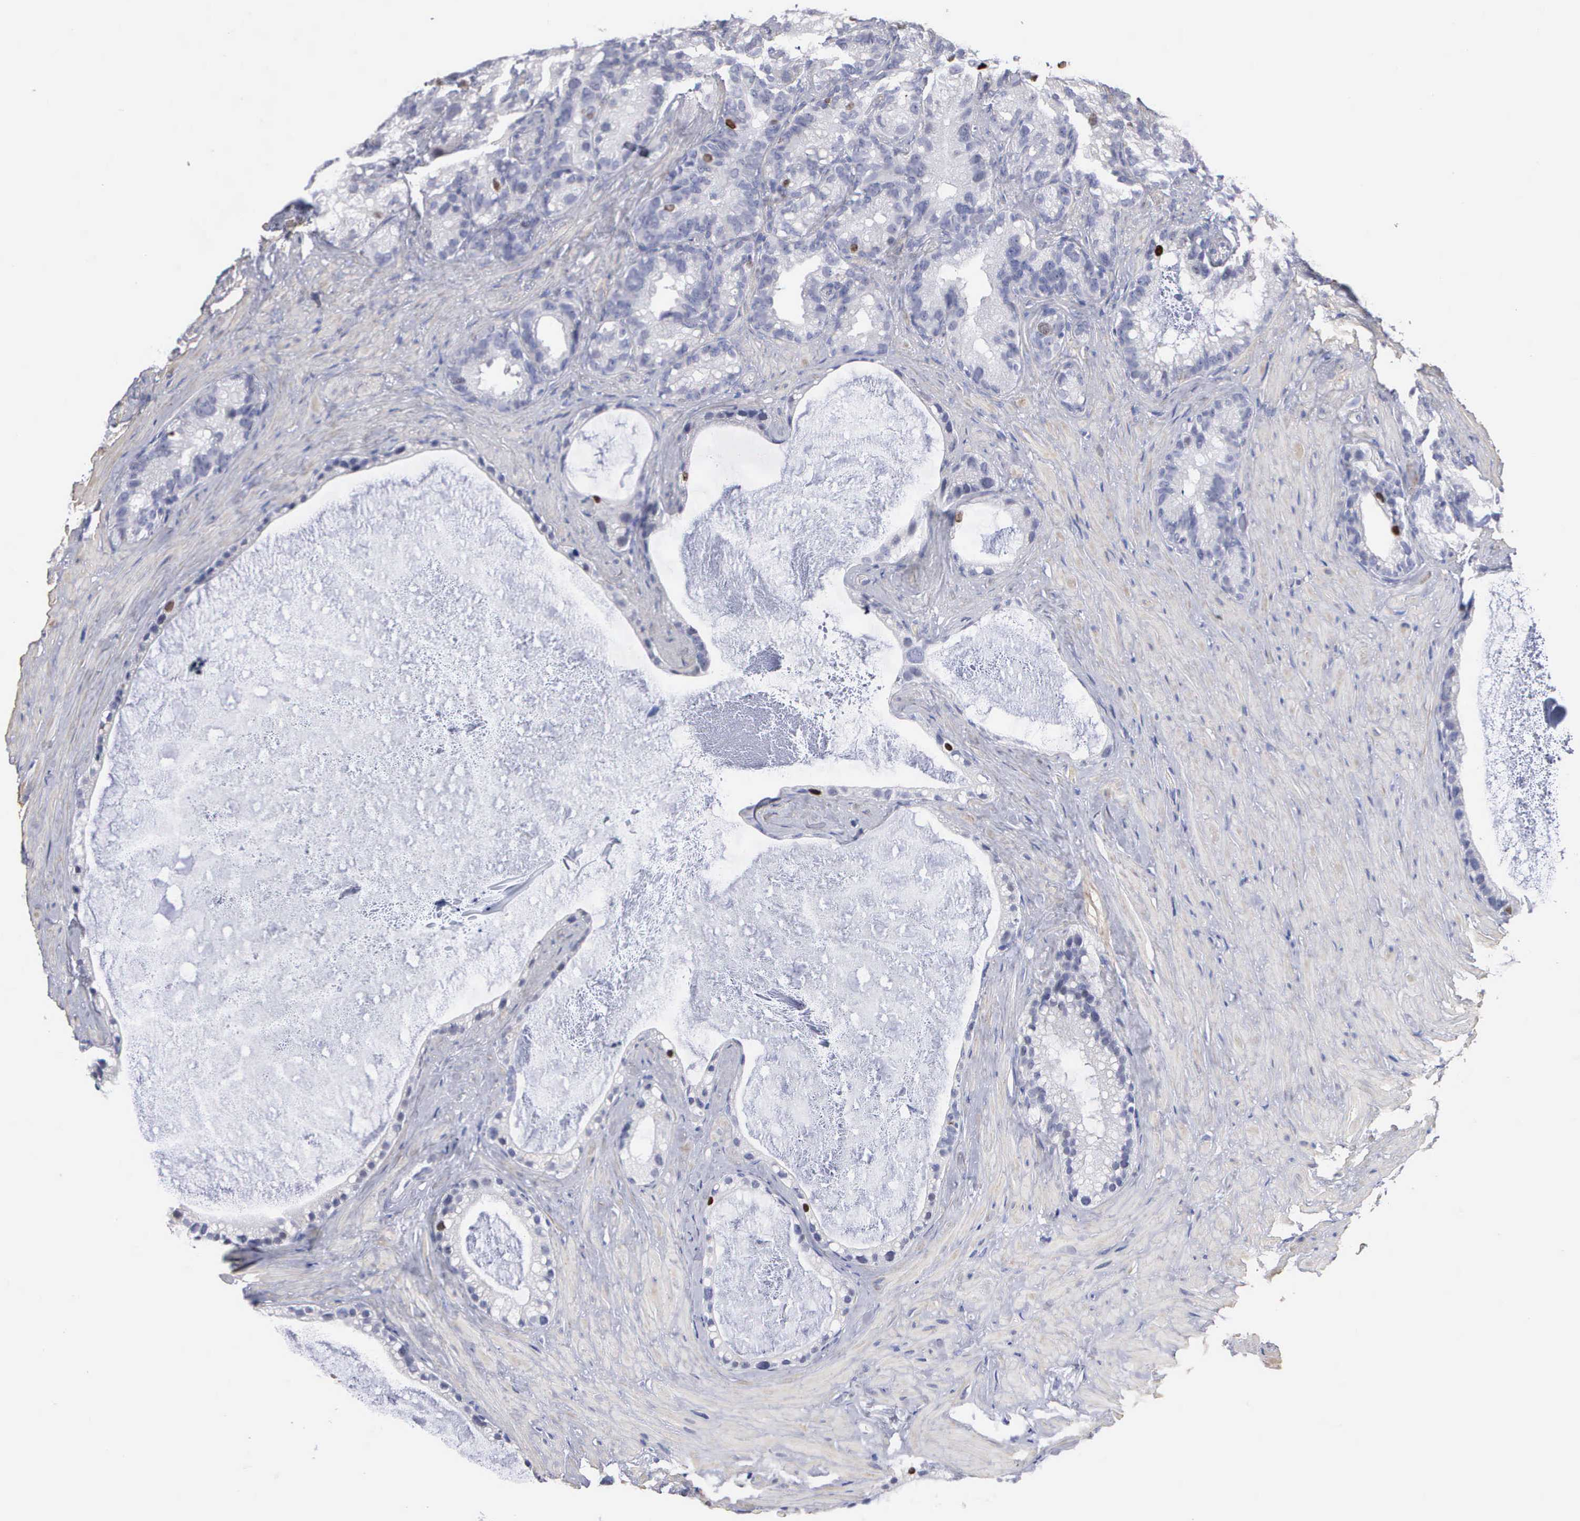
{"staining": {"intensity": "moderate", "quantity": "<25%", "location": "nuclear"}, "tissue": "seminal vesicle", "cell_type": "Glandular cells", "image_type": "normal", "snomed": [{"axis": "morphology", "description": "Normal tissue, NOS"}, {"axis": "topography", "description": "Seminal veicle"}], "caption": "An image showing moderate nuclear expression in about <25% of glandular cells in normal seminal vesicle, as visualized by brown immunohistochemical staining.", "gene": "ELFN2", "patient": {"sex": "male", "age": 63}}